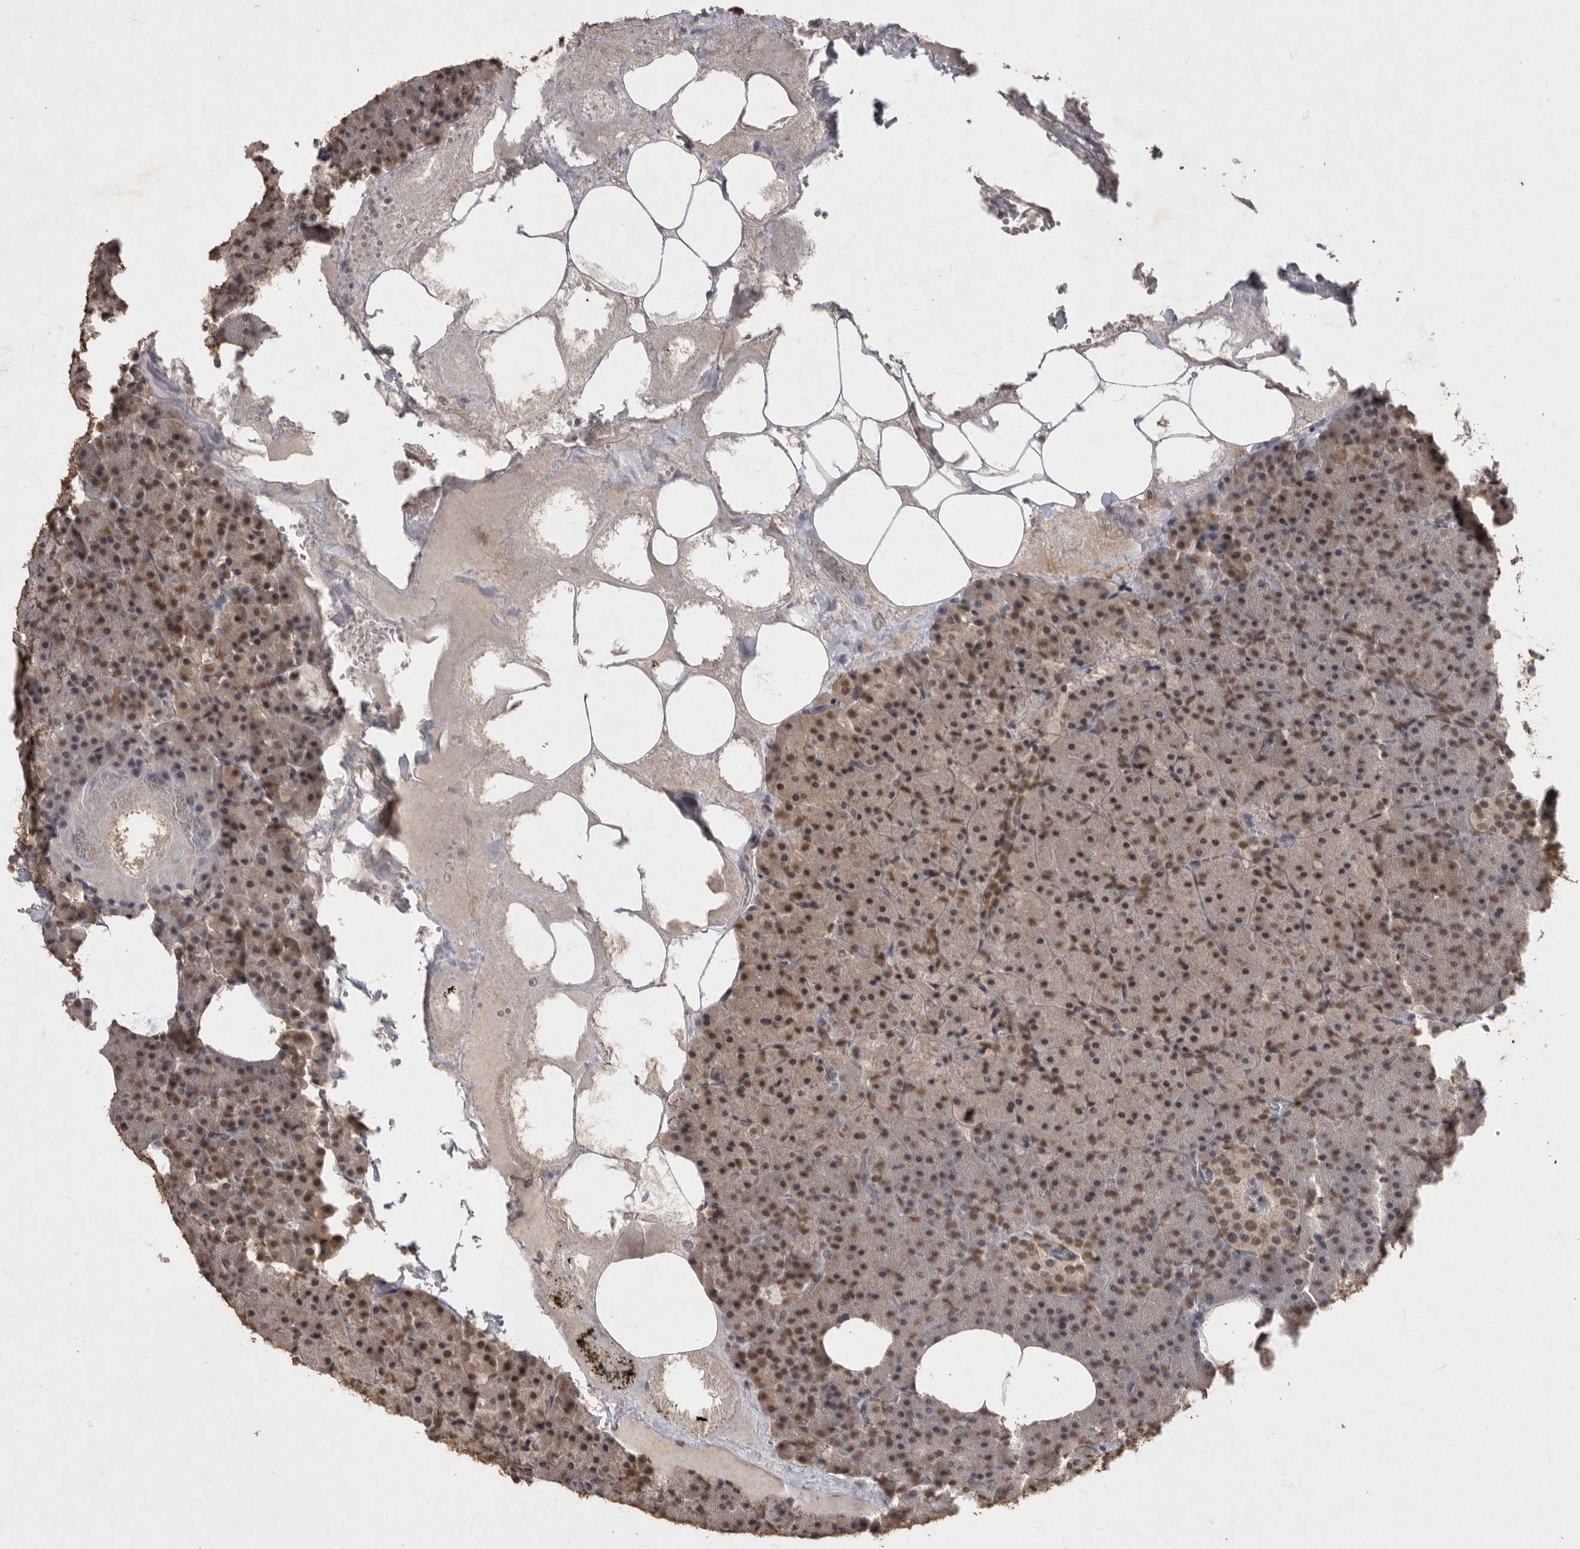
{"staining": {"intensity": "moderate", "quantity": ">75%", "location": "nuclear"}, "tissue": "pancreas", "cell_type": "Exocrine glandular cells", "image_type": "normal", "snomed": [{"axis": "morphology", "description": "Normal tissue, NOS"}, {"axis": "morphology", "description": "Carcinoid, malignant, NOS"}, {"axis": "topography", "description": "Pancreas"}], "caption": "Pancreas stained with a protein marker shows moderate staining in exocrine glandular cells.", "gene": "NBL1", "patient": {"sex": "female", "age": 35}}